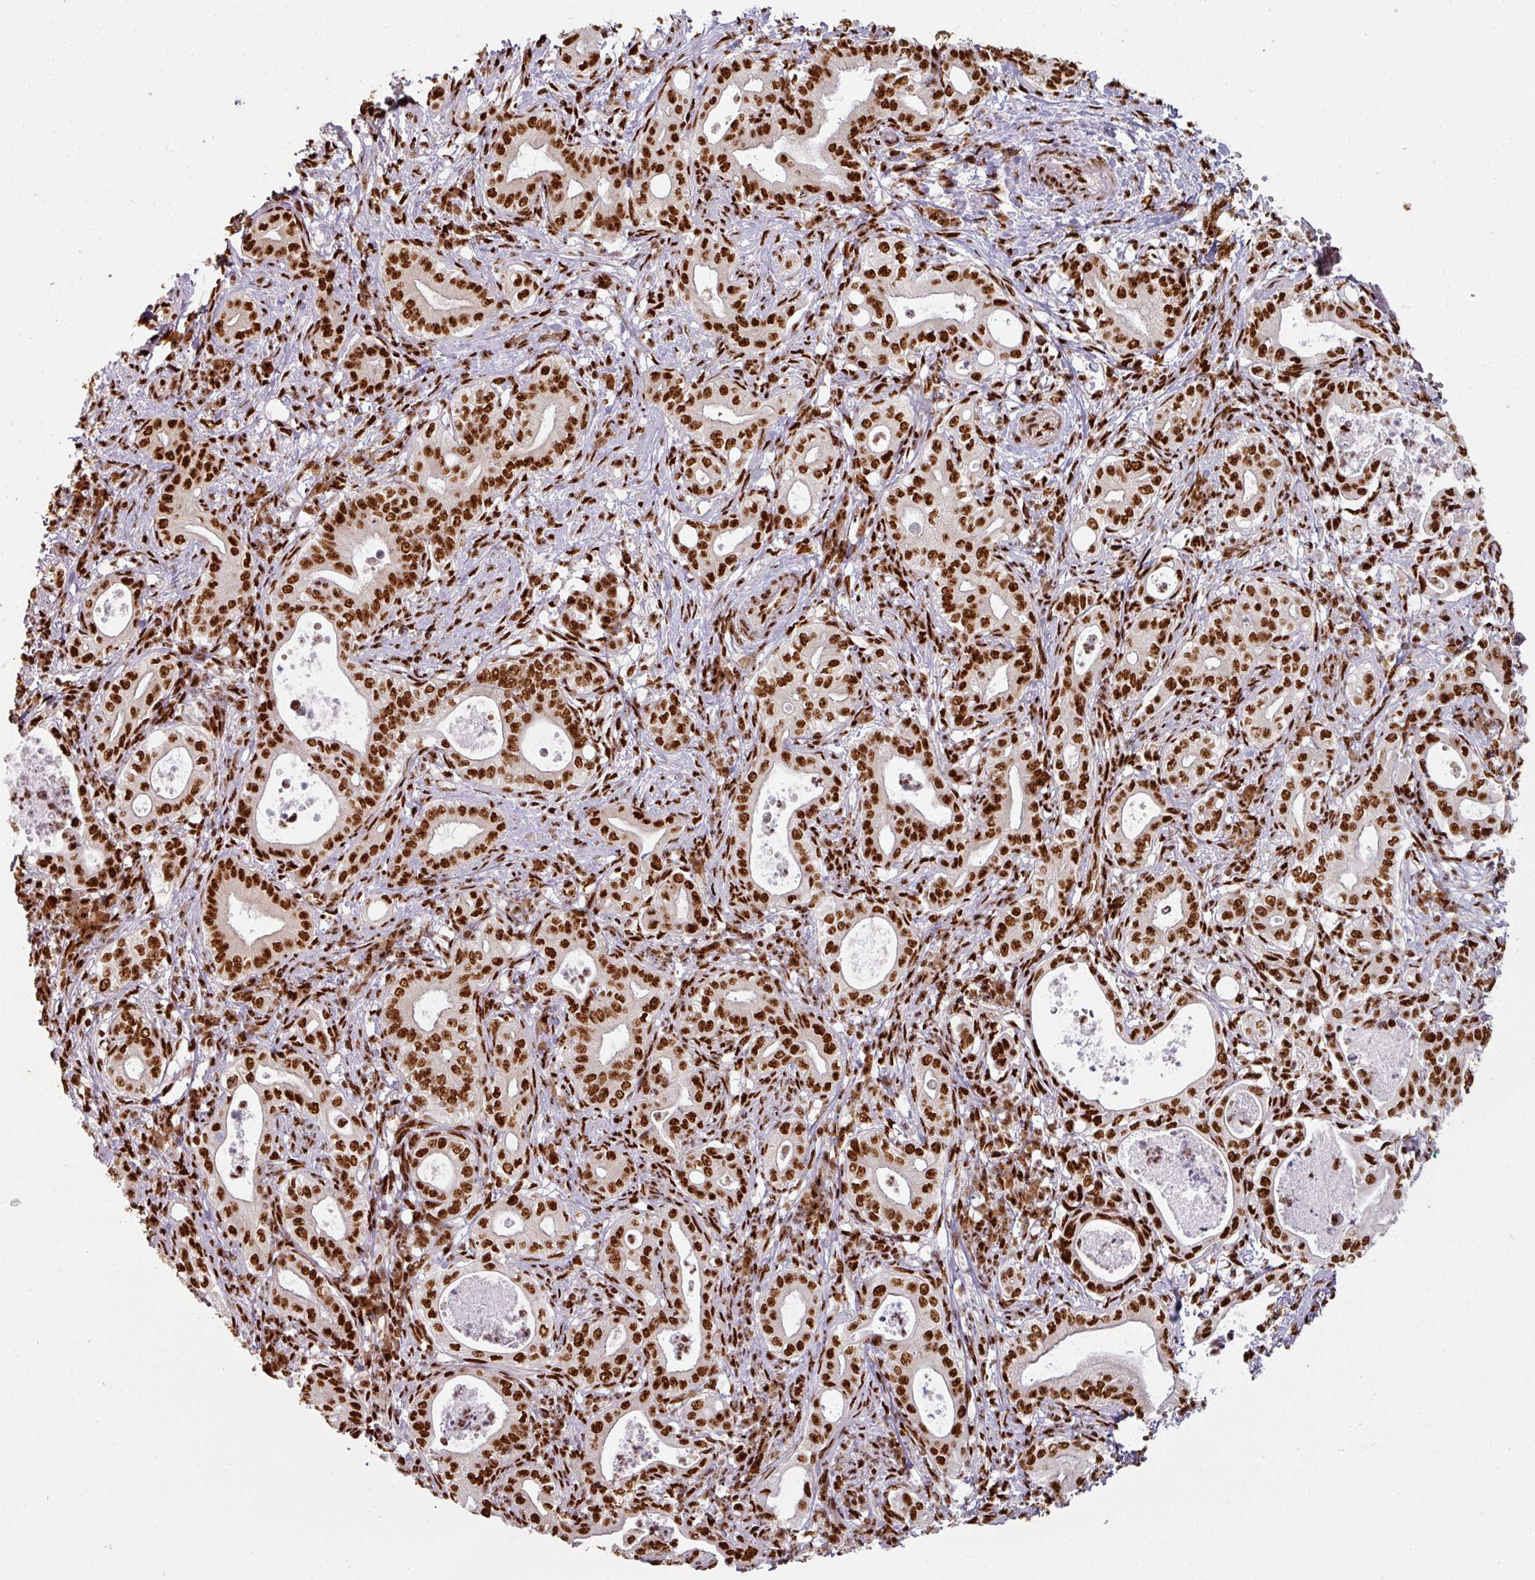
{"staining": {"intensity": "strong", "quantity": ">75%", "location": "nuclear"}, "tissue": "pancreatic cancer", "cell_type": "Tumor cells", "image_type": "cancer", "snomed": [{"axis": "morphology", "description": "Adenocarcinoma, NOS"}, {"axis": "topography", "description": "Pancreas"}], "caption": "Strong nuclear protein positivity is present in about >75% of tumor cells in adenocarcinoma (pancreatic).", "gene": "SIK3", "patient": {"sex": "male", "age": 71}}